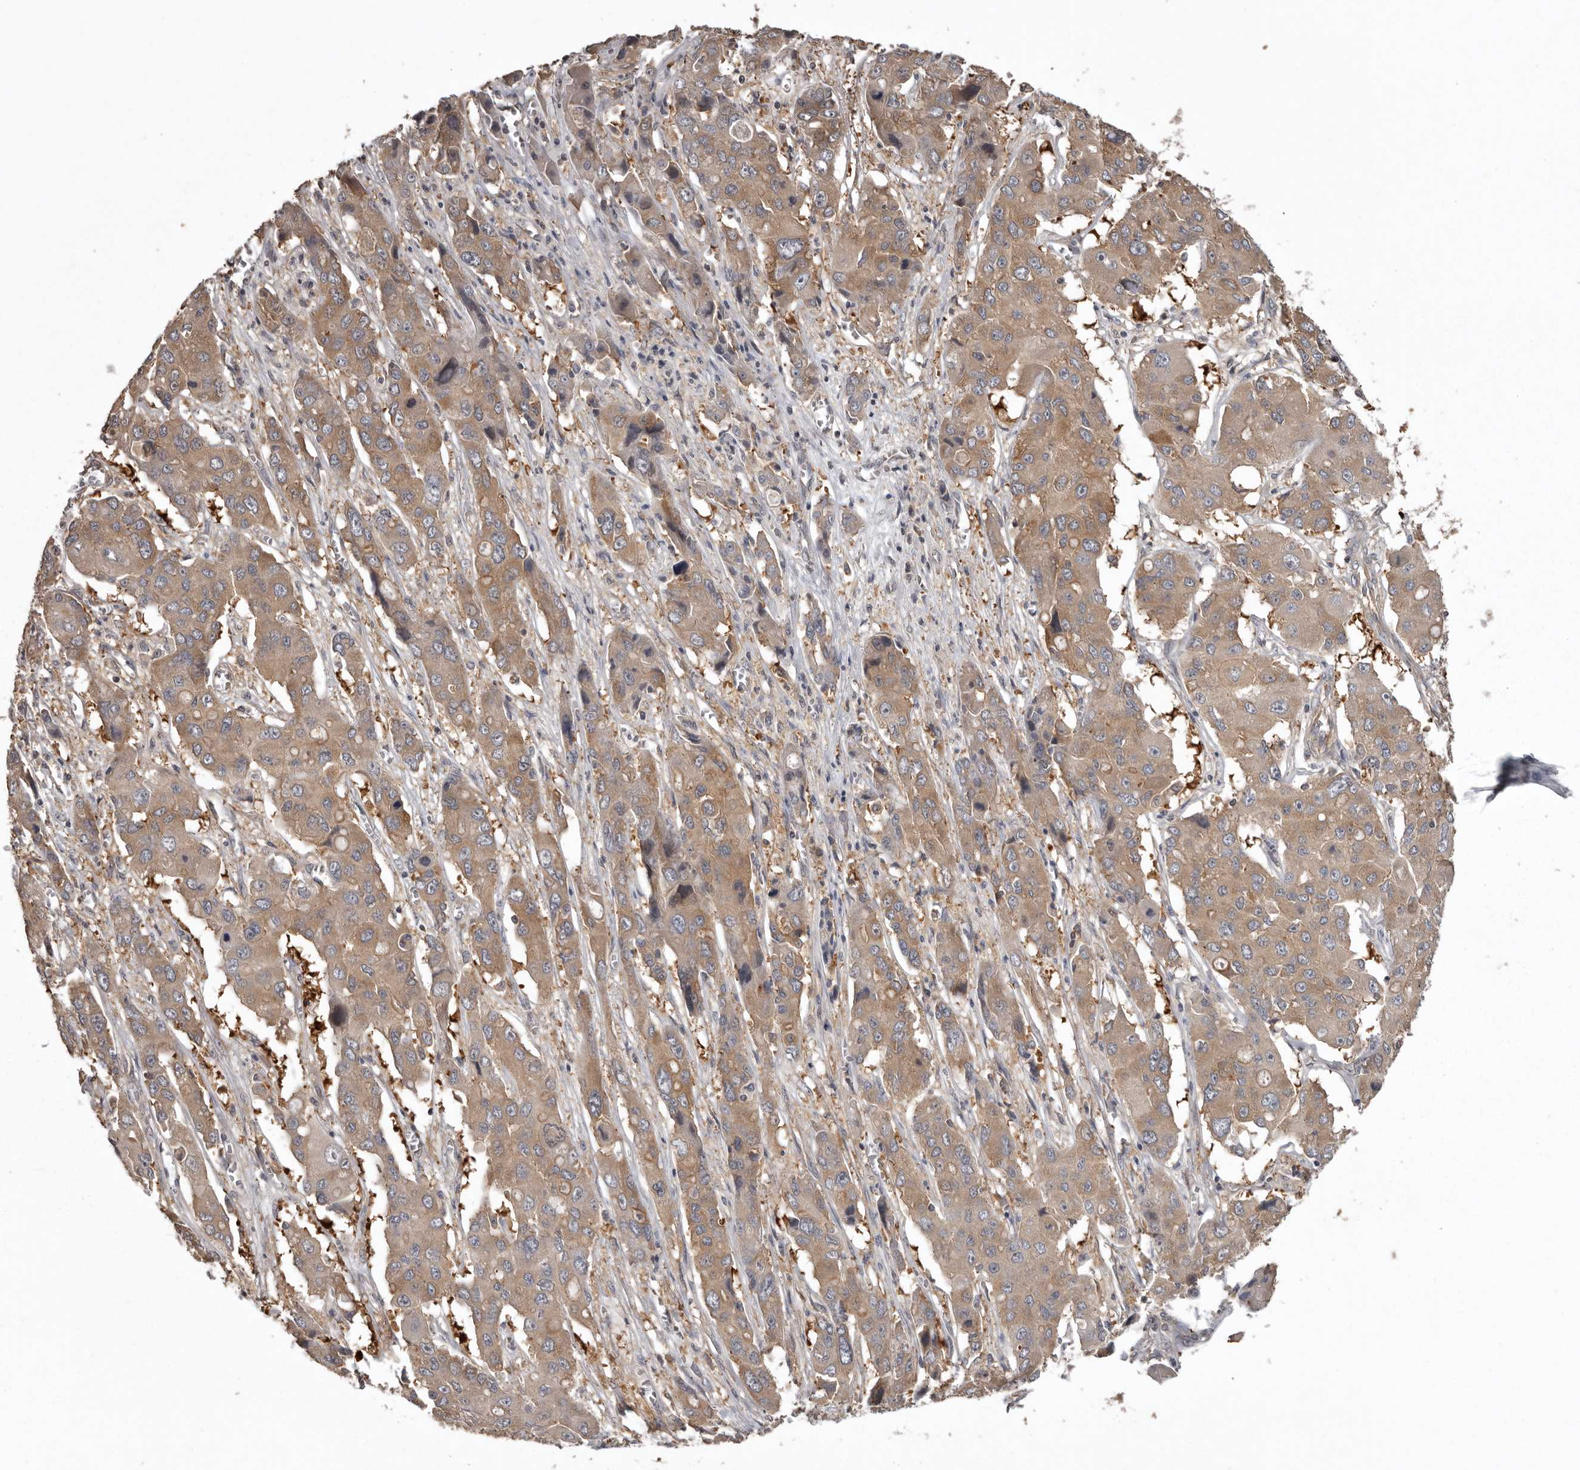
{"staining": {"intensity": "weak", "quantity": ">75%", "location": "cytoplasmic/membranous"}, "tissue": "liver cancer", "cell_type": "Tumor cells", "image_type": "cancer", "snomed": [{"axis": "morphology", "description": "Cholangiocarcinoma"}, {"axis": "topography", "description": "Liver"}], "caption": "Tumor cells exhibit low levels of weak cytoplasmic/membranous expression in about >75% of cells in liver cancer (cholangiocarcinoma).", "gene": "DARS1", "patient": {"sex": "male", "age": 67}}